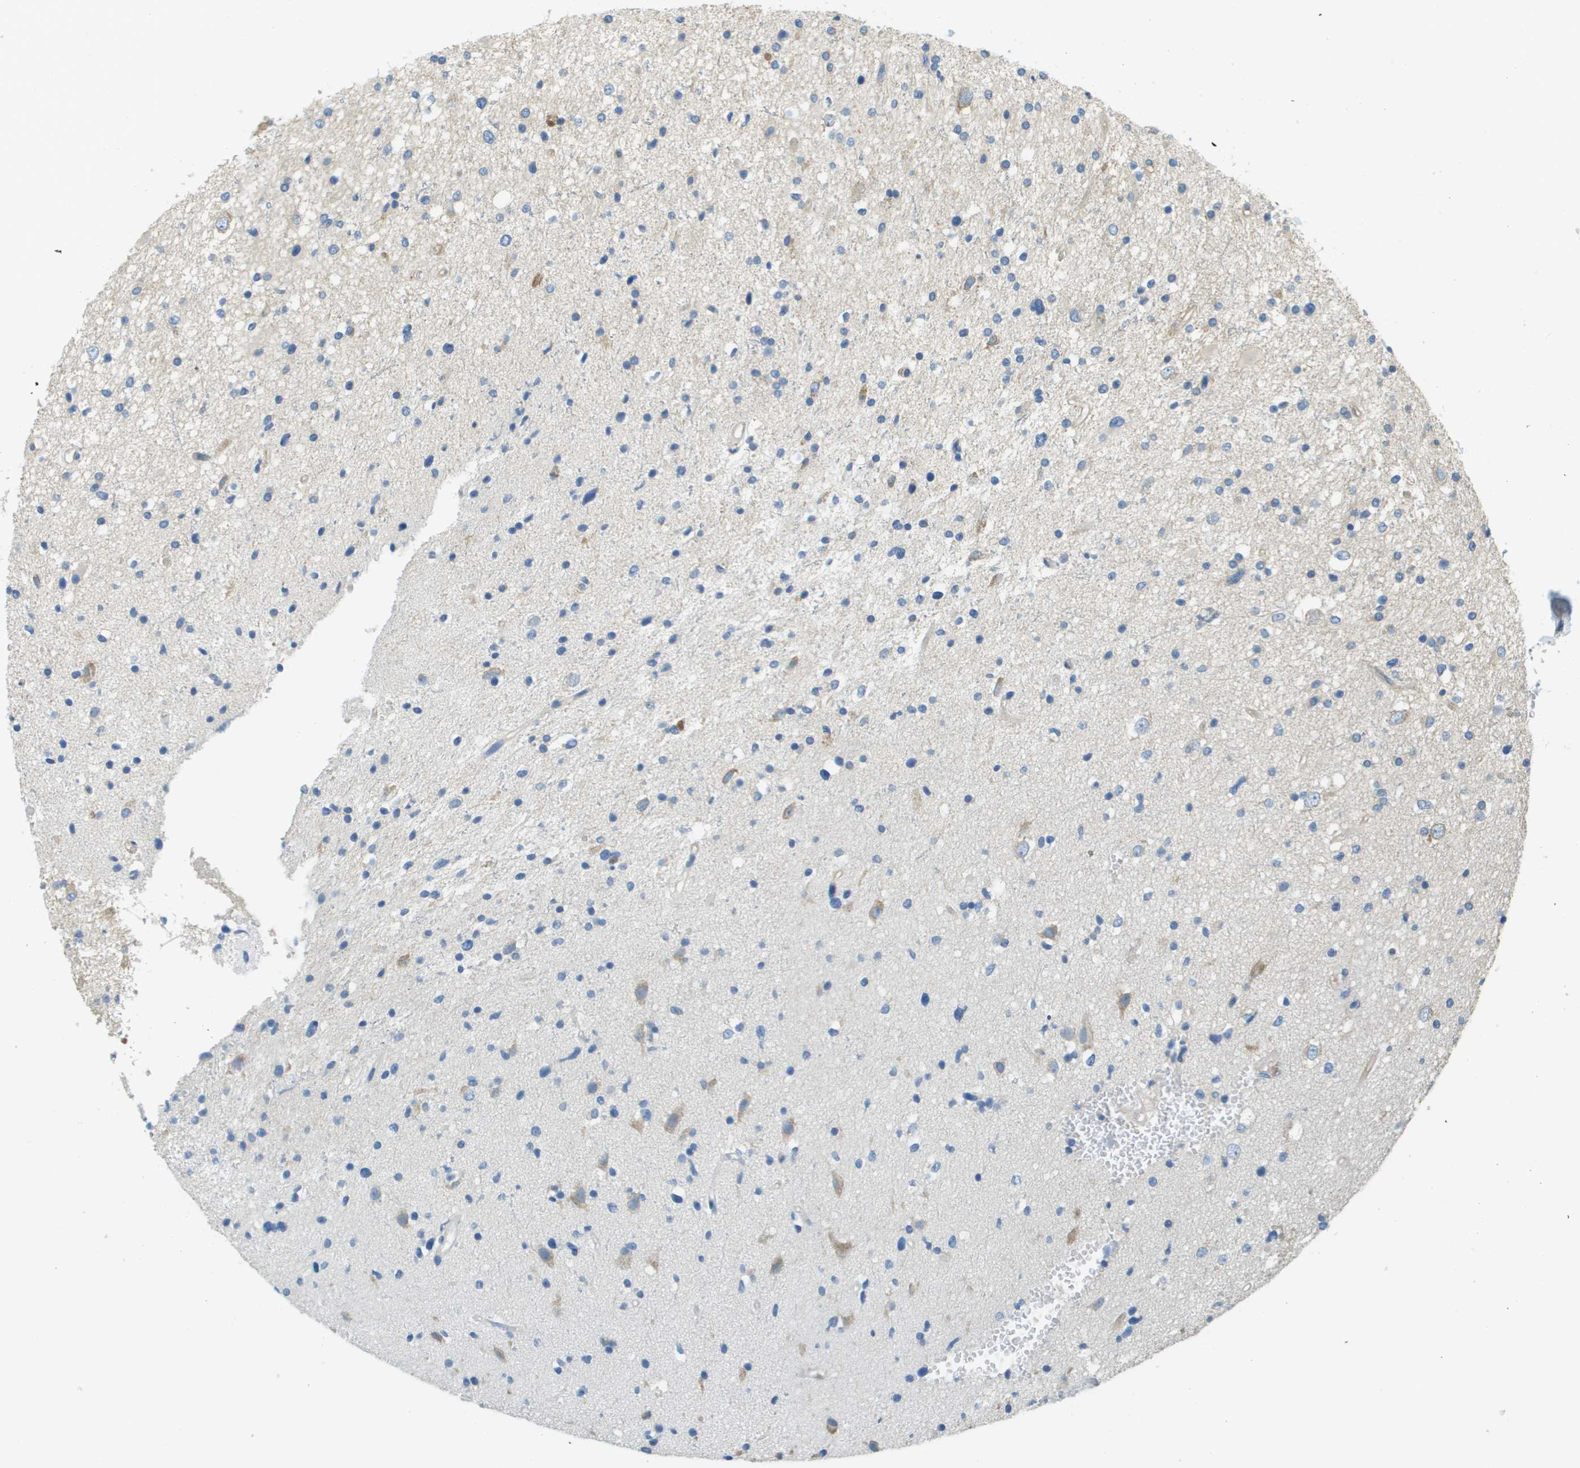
{"staining": {"intensity": "negative", "quantity": "none", "location": "none"}, "tissue": "glioma", "cell_type": "Tumor cells", "image_type": "cancer", "snomed": [{"axis": "morphology", "description": "Glioma, malignant, High grade"}, {"axis": "topography", "description": "Brain"}], "caption": "Immunohistochemistry (IHC) of glioma exhibits no staining in tumor cells.", "gene": "DNAJB11", "patient": {"sex": "male", "age": 33}}